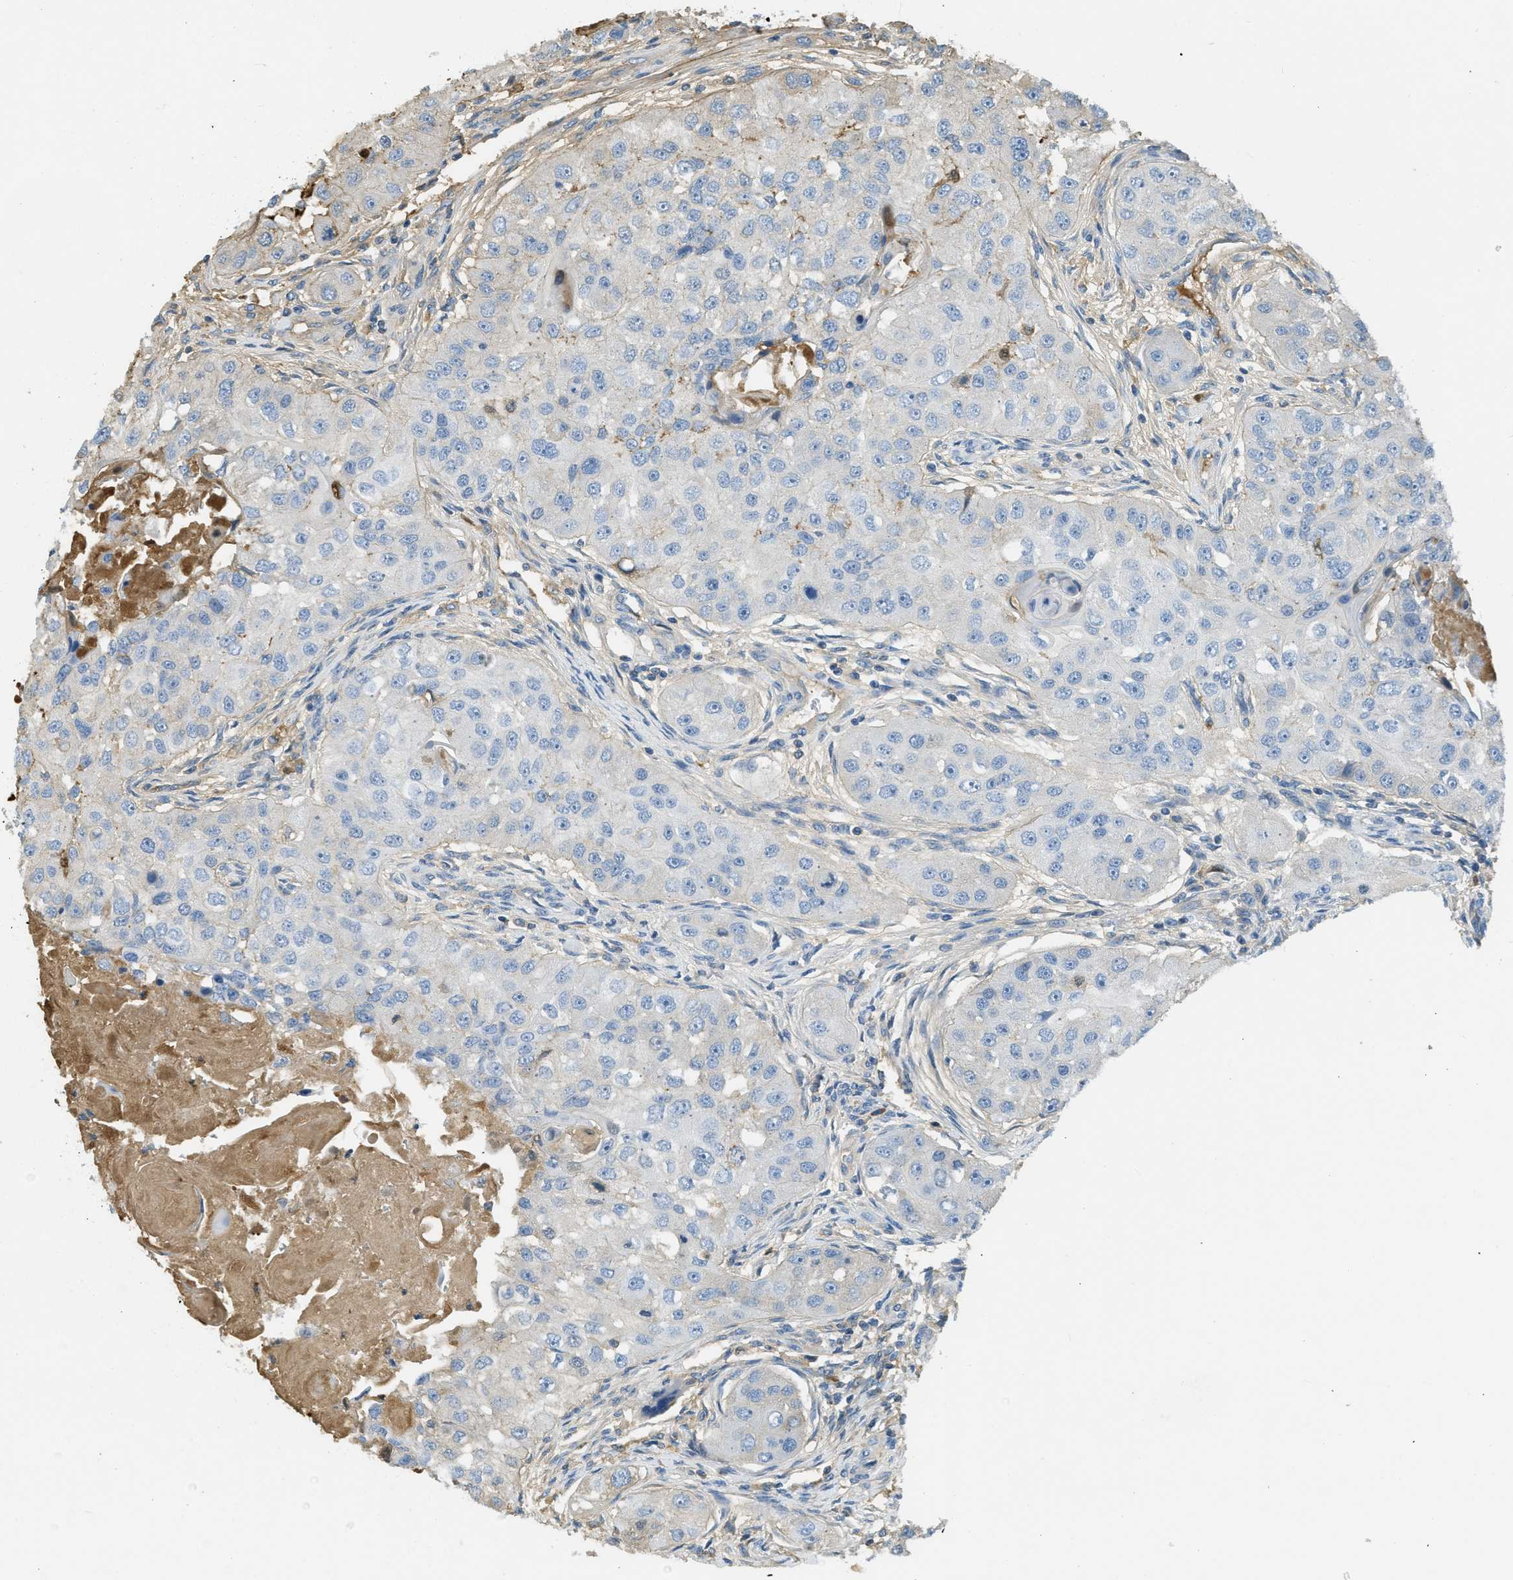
{"staining": {"intensity": "negative", "quantity": "none", "location": "none"}, "tissue": "head and neck cancer", "cell_type": "Tumor cells", "image_type": "cancer", "snomed": [{"axis": "morphology", "description": "Normal tissue, NOS"}, {"axis": "morphology", "description": "Squamous cell carcinoma, NOS"}, {"axis": "topography", "description": "Skeletal muscle"}, {"axis": "topography", "description": "Head-Neck"}], "caption": "Immunohistochemical staining of human head and neck squamous cell carcinoma exhibits no significant positivity in tumor cells.", "gene": "PRTN3", "patient": {"sex": "male", "age": 51}}